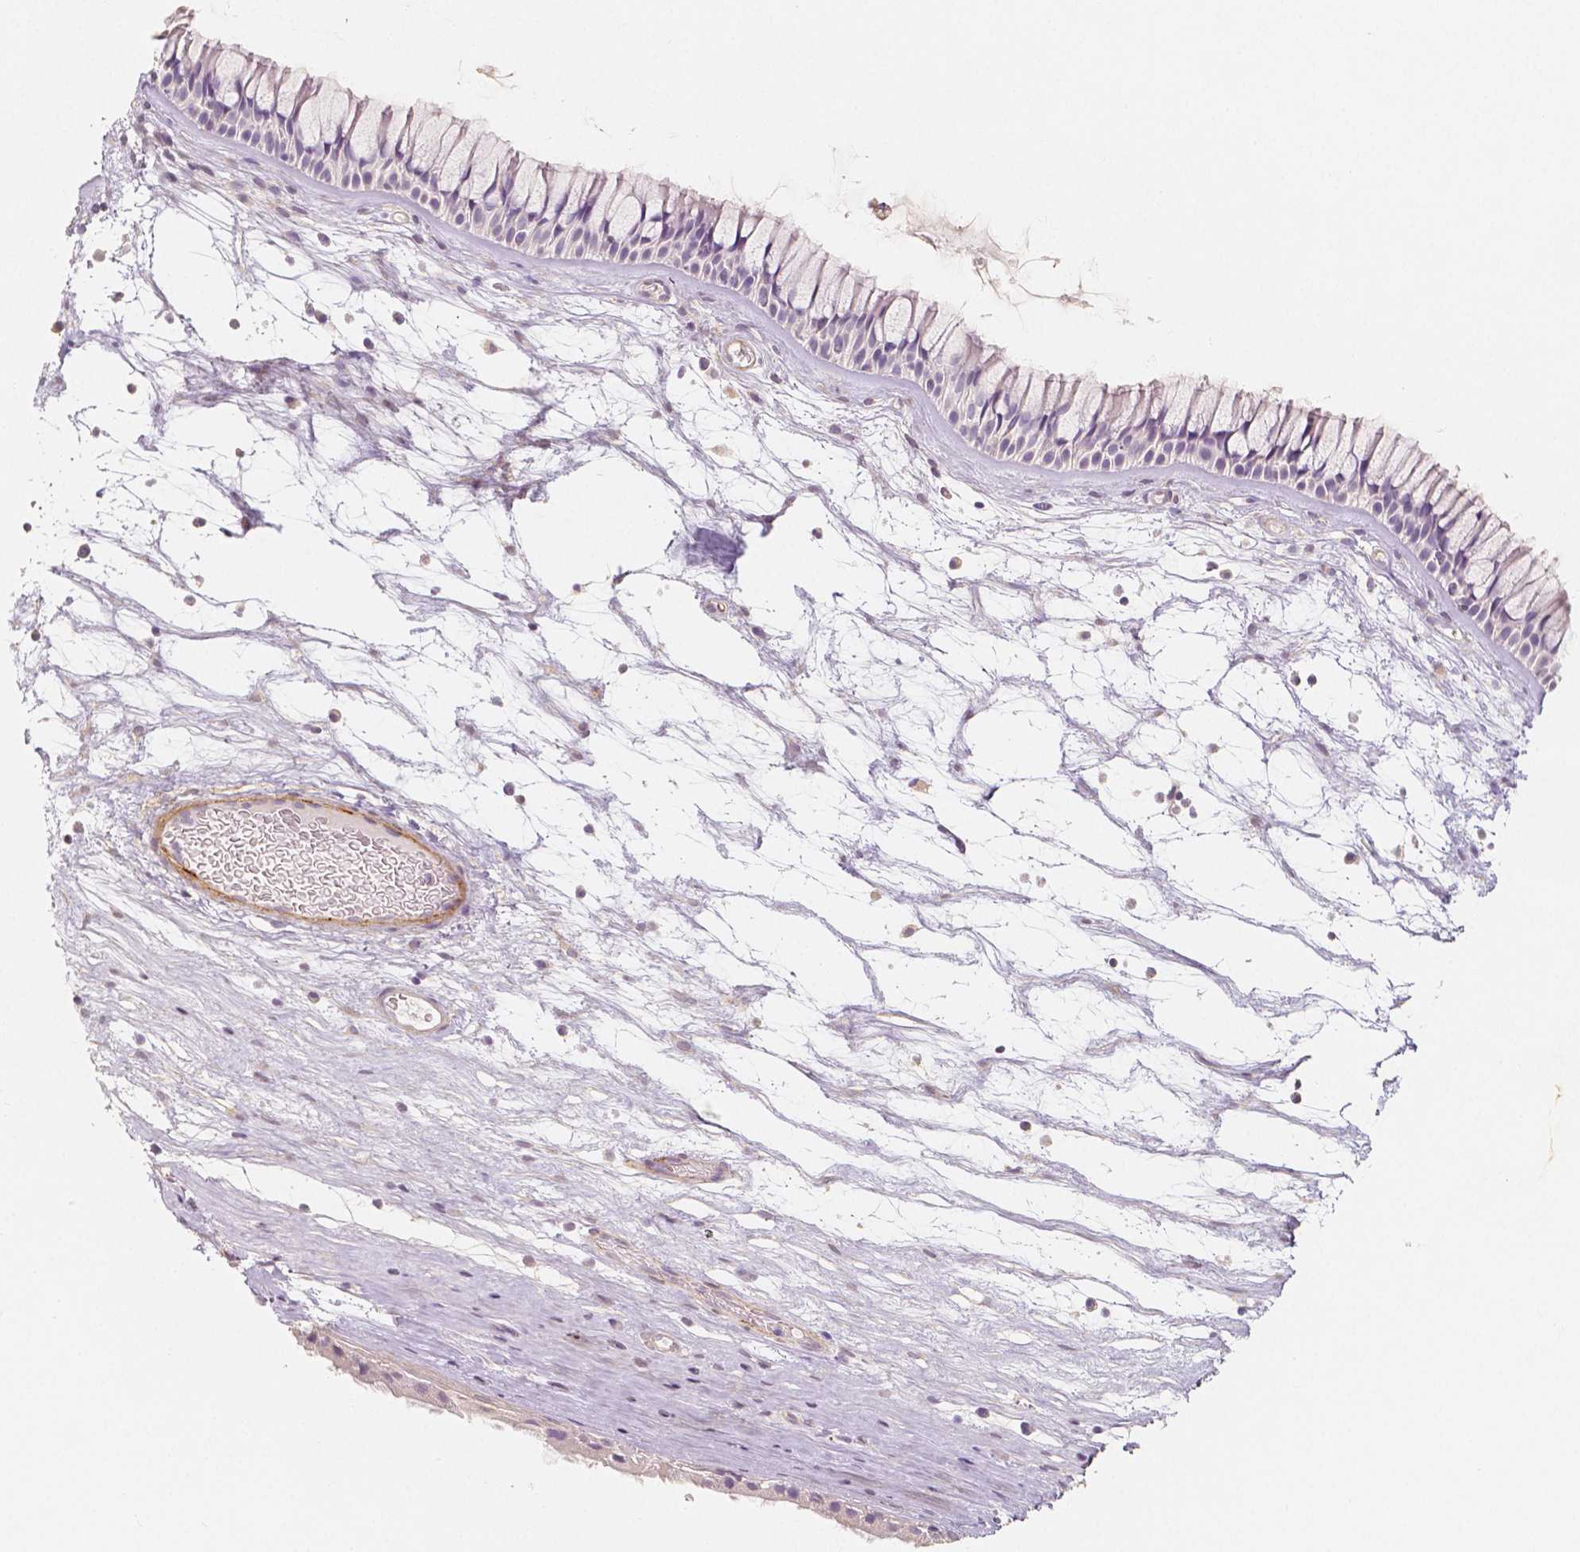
{"staining": {"intensity": "negative", "quantity": "none", "location": "none"}, "tissue": "nasopharynx", "cell_type": "Respiratory epithelial cells", "image_type": "normal", "snomed": [{"axis": "morphology", "description": "Normal tissue, NOS"}, {"axis": "topography", "description": "Nasopharynx"}], "caption": "This is a histopathology image of immunohistochemistry (IHC) staining of benign nasopharynx, which shows no staining in respiratory epithelial cells. Nuclei are stained in blue.", "gene": "THY1", "patient": {"sex": "male", "age": 74}}